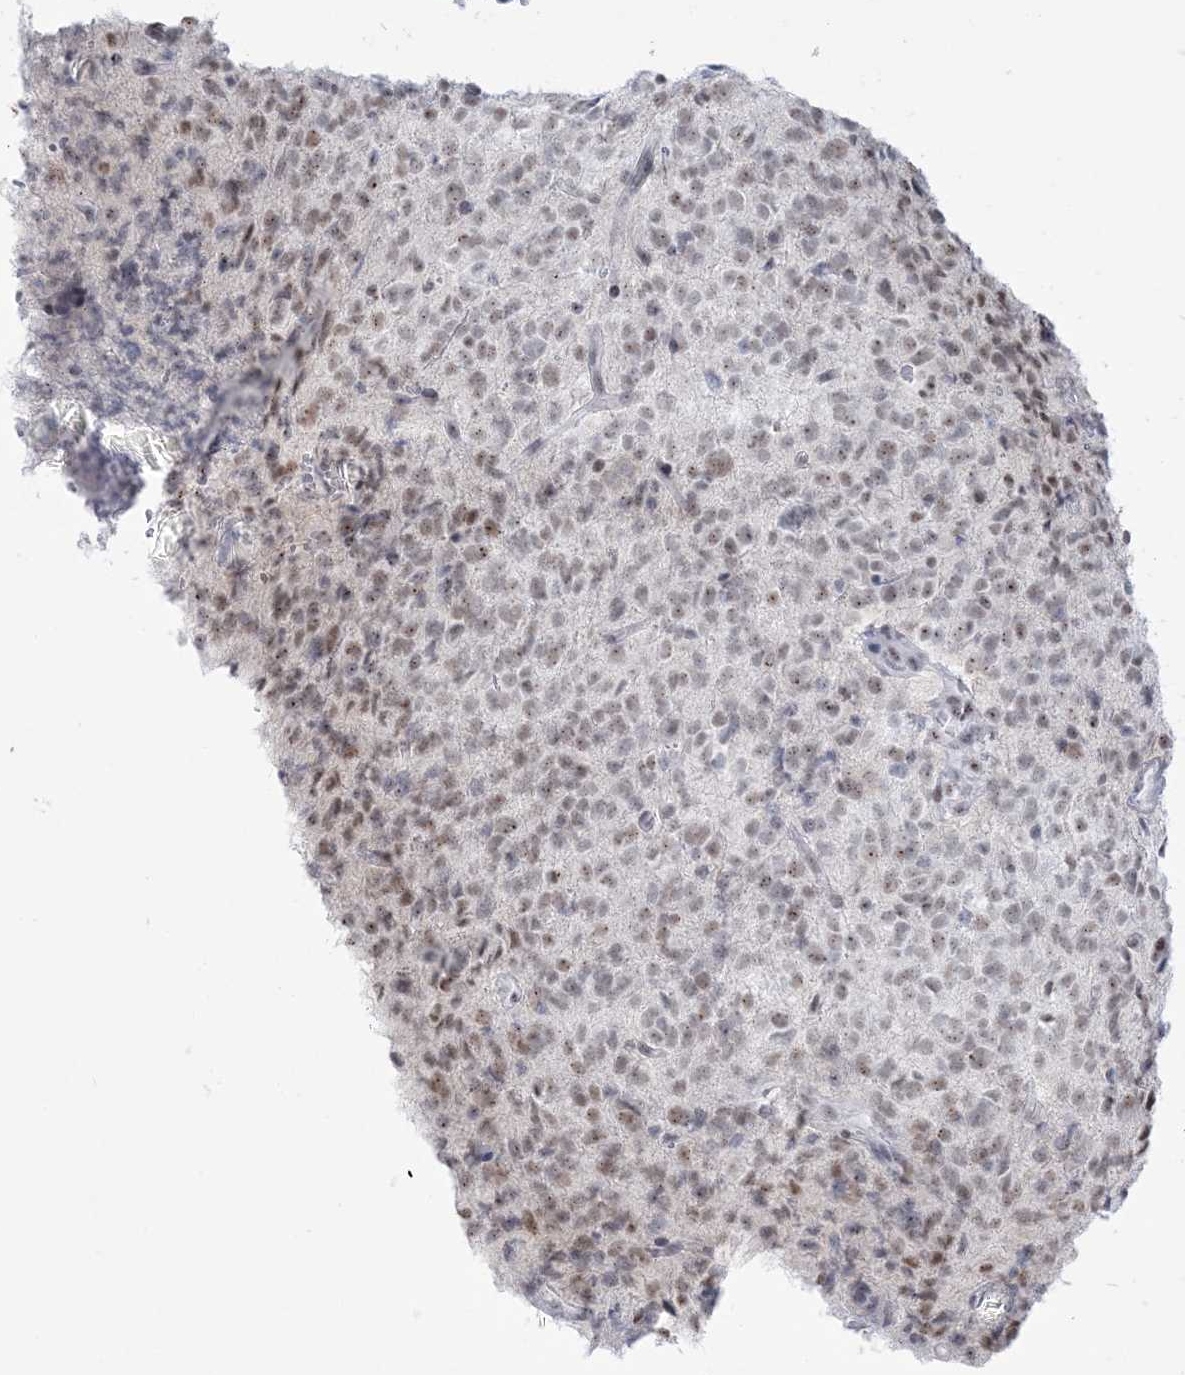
{"staining": {"intensity": "weak", "quantity": "25%-75%", "location": "nuclear"}, "tissue": "glioma", "cell_type": "Tumor cells", "image_type": "cancer", "snomed": [{"axis": "morphology", "description": "Glioma, malignant, High grade"}, {"axis": "topography", "description": "Brain"}], "caption": "Tumor cells demonstrate weak nuclear positivity in about 25%-75% of cells in glioma.", "gene": "DDX21", "patient": {"sex": "male", "age": 34}}